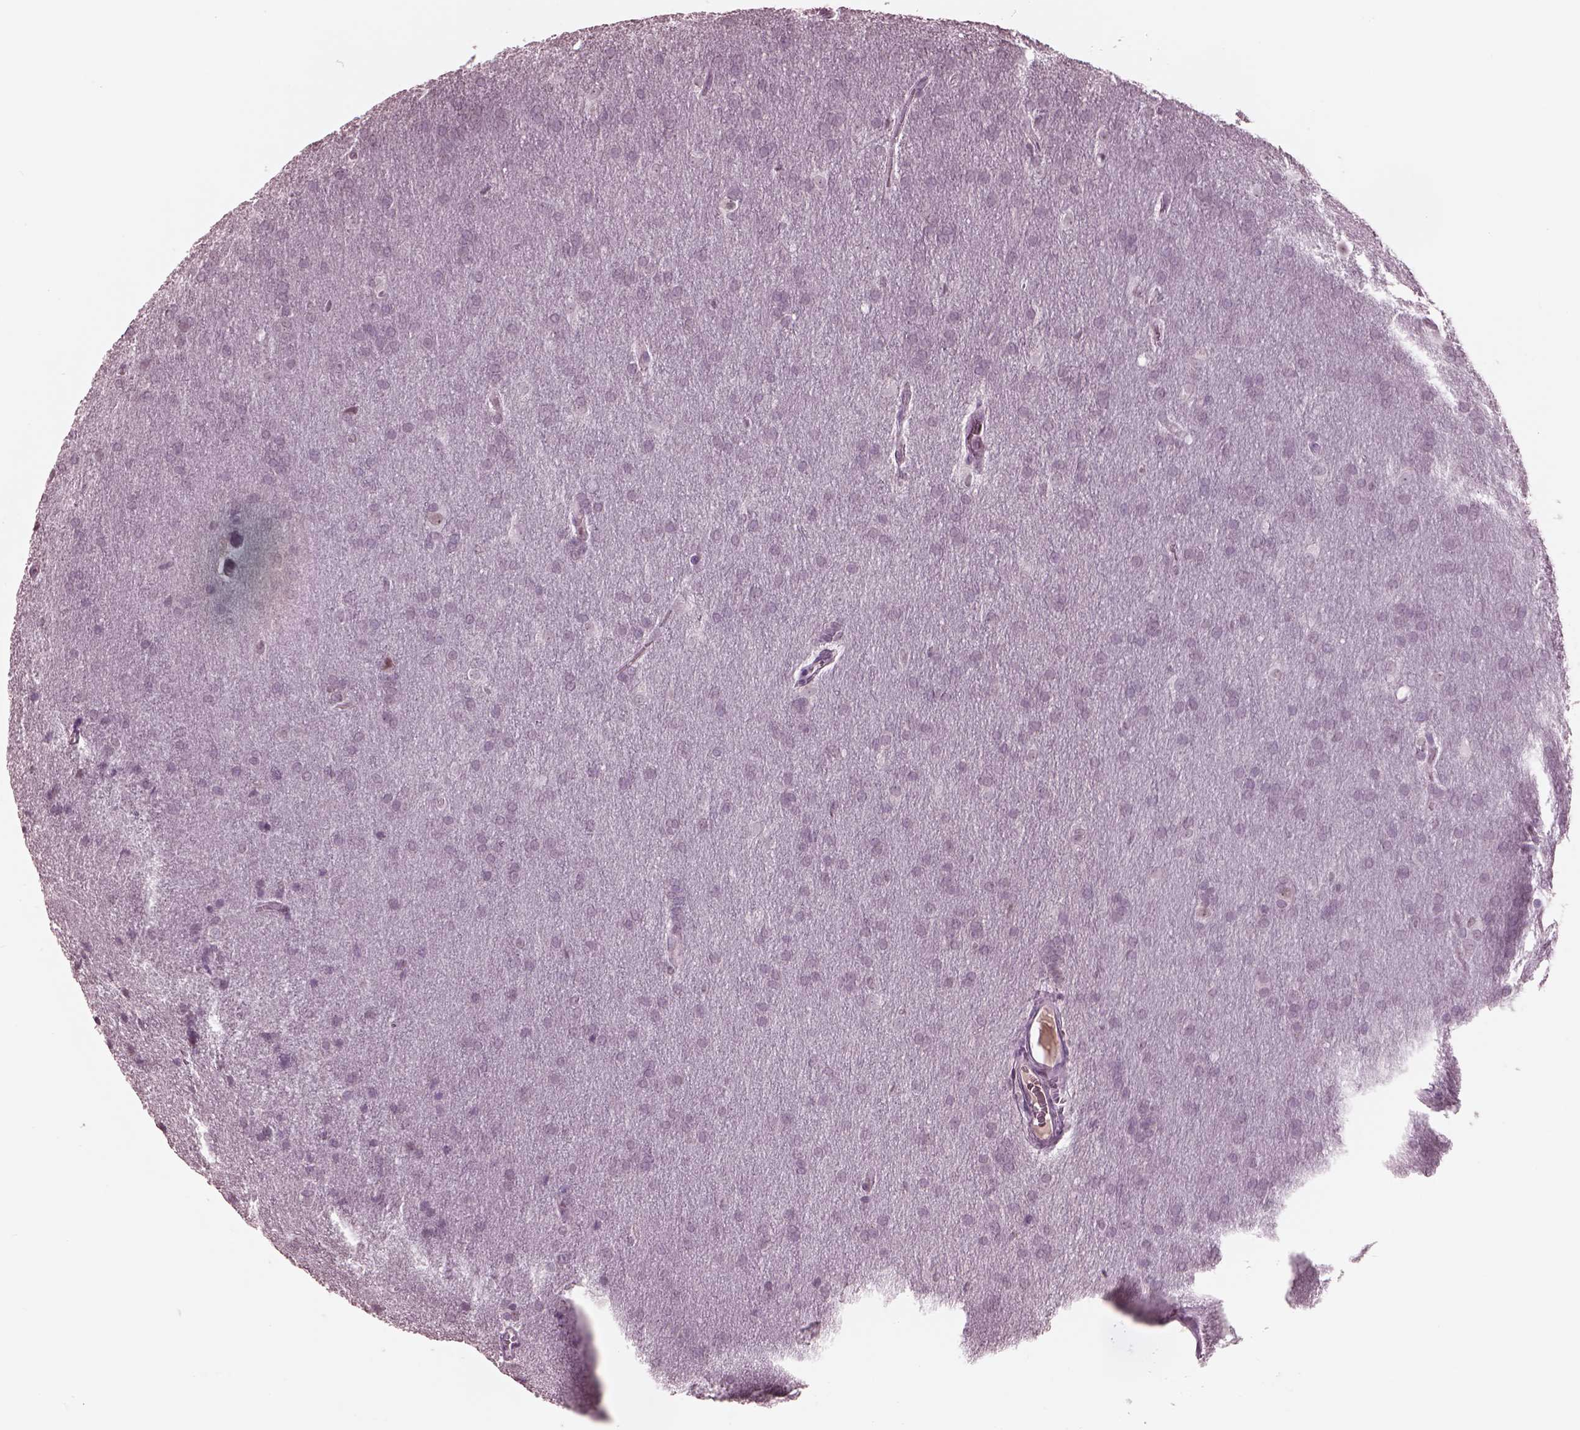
{"staining": {"intensity": "negative", "quantity": "none", "location": "none"}, "tissue": "glioma", "cell_type": "Tumor cells", "image_type": "cancer", "snomed": [{"axis": "morphology", "description": "Glioma, malignant, Low grade"}, {"axis": "topography", "description": "Brain"}], "caption": "This is a photomicrograph of immunohistochemistry (IHC) staining of glioma, which shows no expression in tumor cells. (Stains: DAB IHC with hematoxylin counter stain, Microscopy: brightfield microscopy at high magnification).", "gene": "GARIN4", "patient": {"sex": "female", "age": 32}}